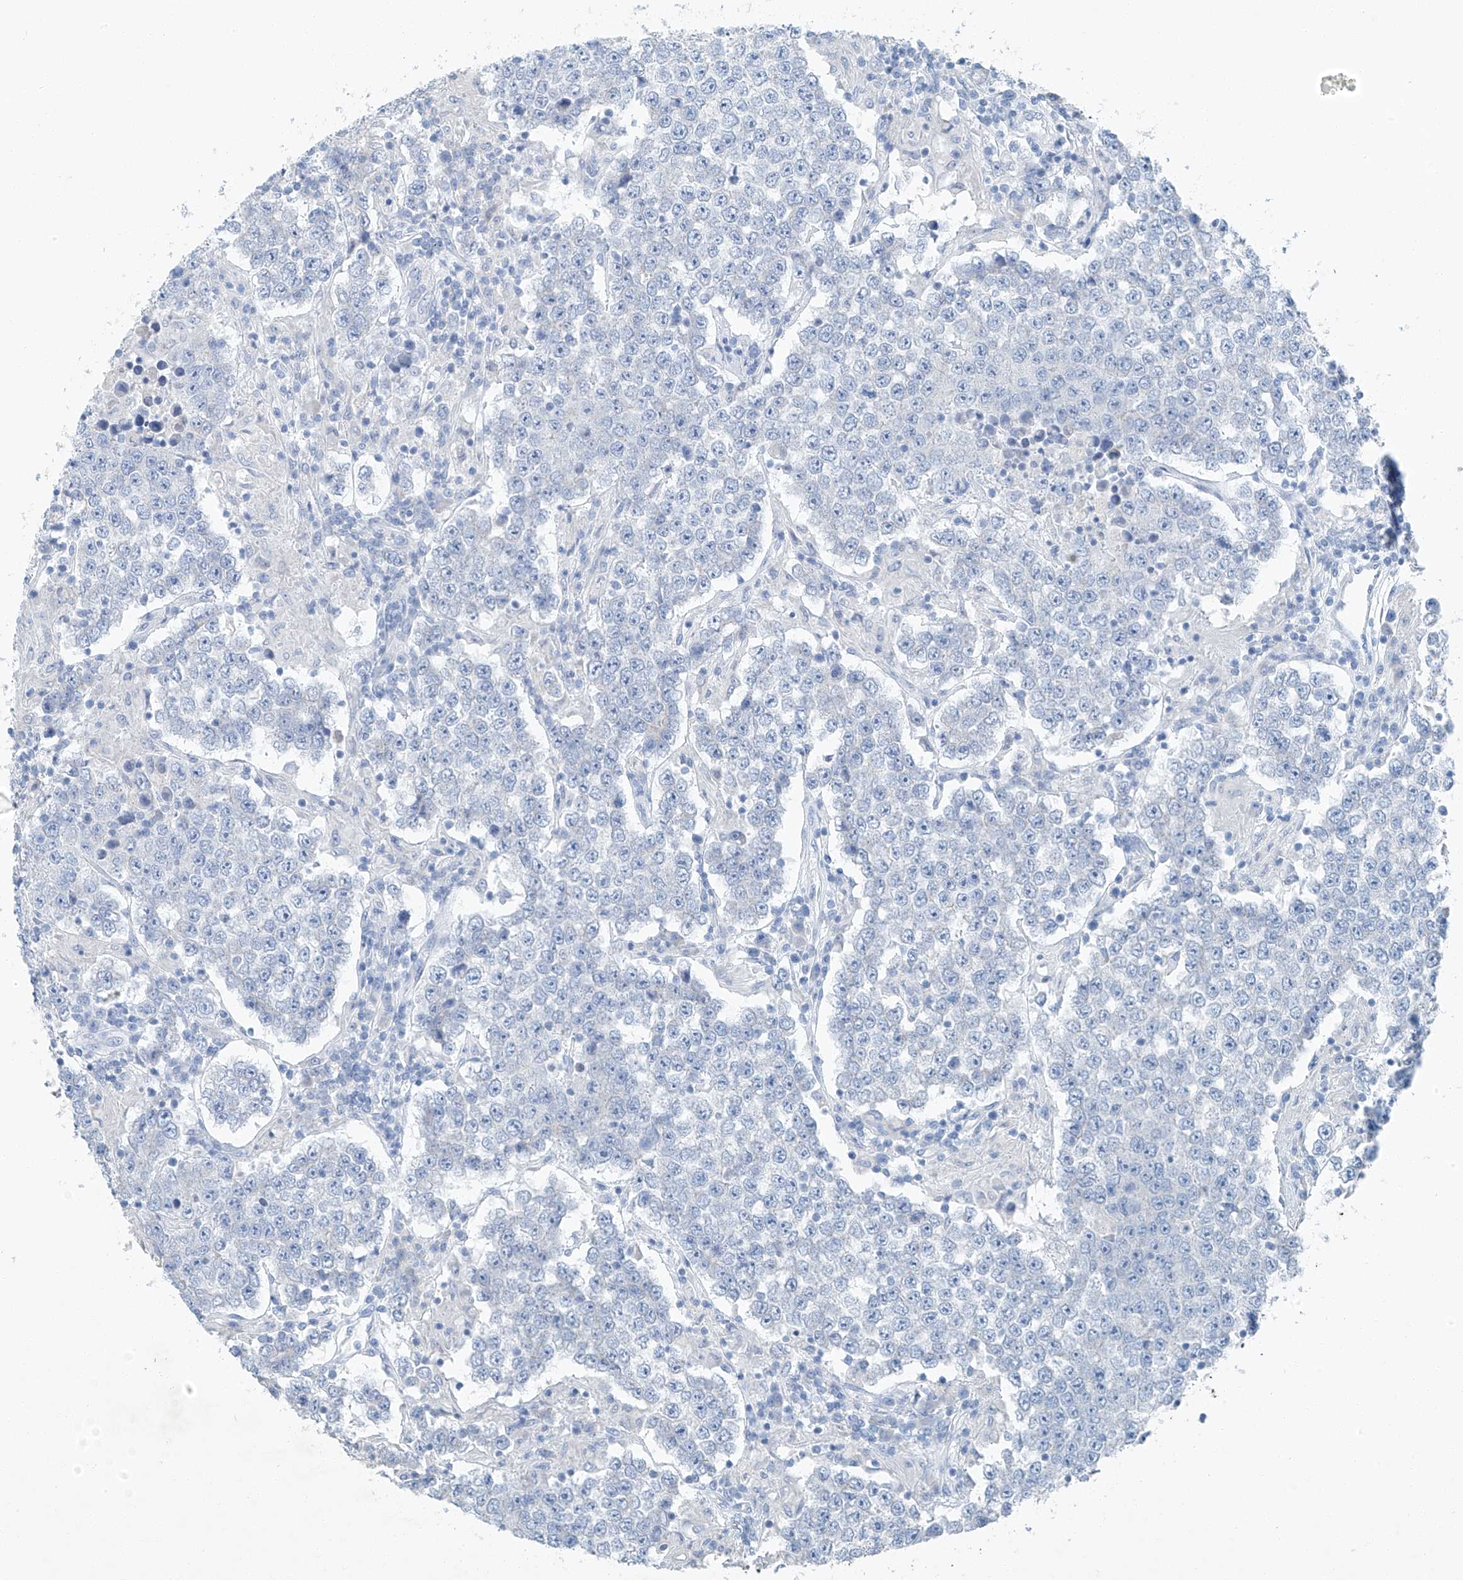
{"staining": {"intensity": "negative", "quantity": "none", "location": "none"}, "tissue": "testis cancer", "cell_type": "Tumor cells", "image_type": "cancer", "snomed": [{"axis": "morphology", "description": "Normal tissue, NOS"}, {"axis": "morphology", "description": "Urothelial carcinoma, High grade"}, {"axis": "morphology", "description": "Seminoma, NOS"}, {"axis": "morphology", "description": "Carcinoma, Embryonal, NOS"}, {"axis": "topography", "description": "Urinary bladder"}, {"axis": "topography", "description": "Testis"}], "caption": "Tumor cells are negative for protein expression in human testis cancer. The staining is performed using DAB brown chromogen with nuclei counter-stained in using hematoxylin.", "gene": "C1orf87", "patient": {"sex": "male", "age": 41}}